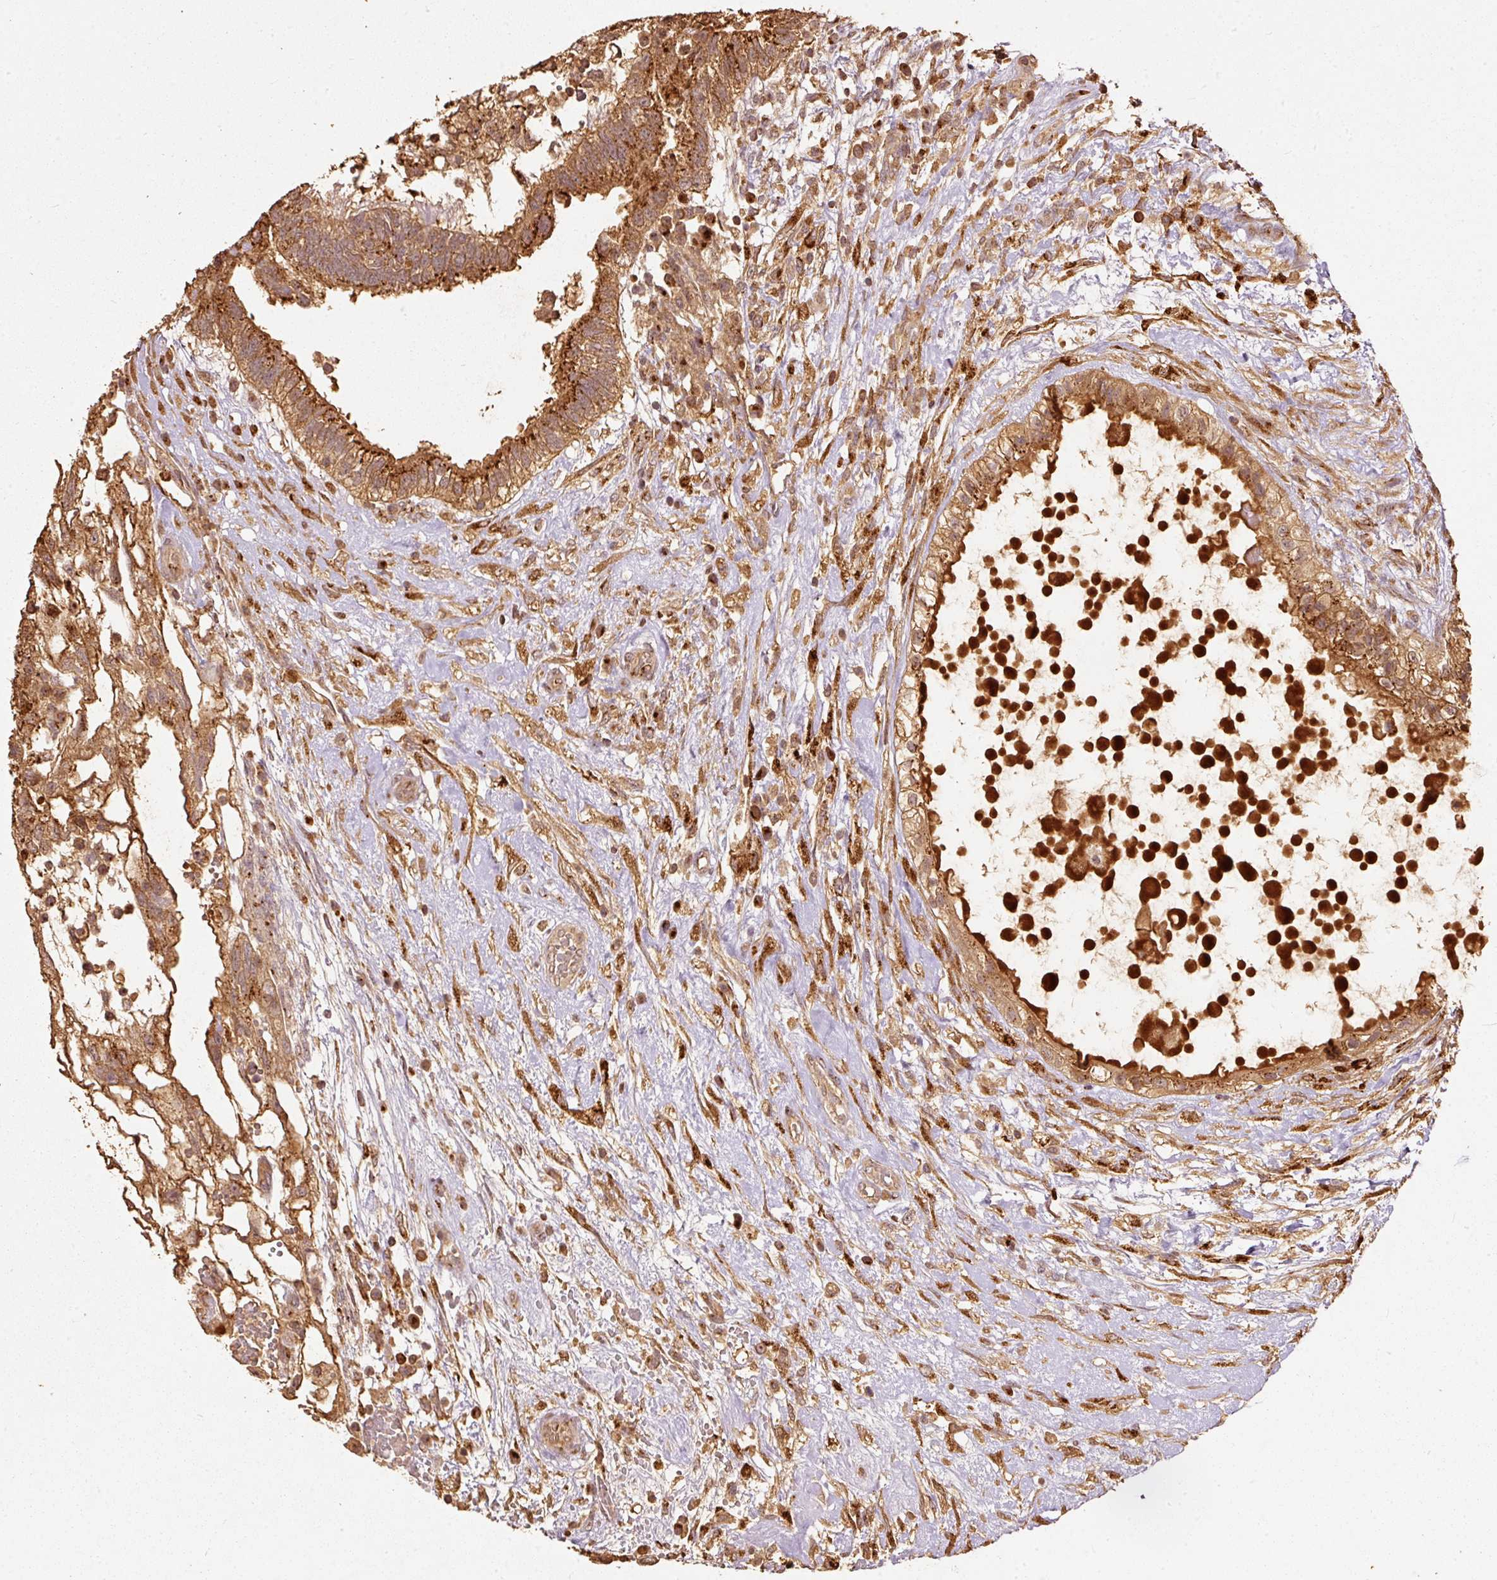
{"staining": {"intensity": "strong", "quantity": ">75%", "location": "cytoplasmic/membranous"}, "tissue": "testis cancer", "cell_type": "Tumor cells", "image_type": "cancer", "snomed": [{"axis": "morphology", "description": "Normal tissue, NOS"}, {"axis": "morphology", "description": "Carcinoma, Embryonal, NOS"}, {"axis": "topography", "description": "Testis"}], "caption": "This photomicrograph exhibits immunohistochemistry (IHC) staining of embryonal carcinoma (testis), with high strong cytoplasmic/membranous staining in about >75% of tumor cells.", "gene": "FUT8", "patient": {"sex": "male", "age": 32}}